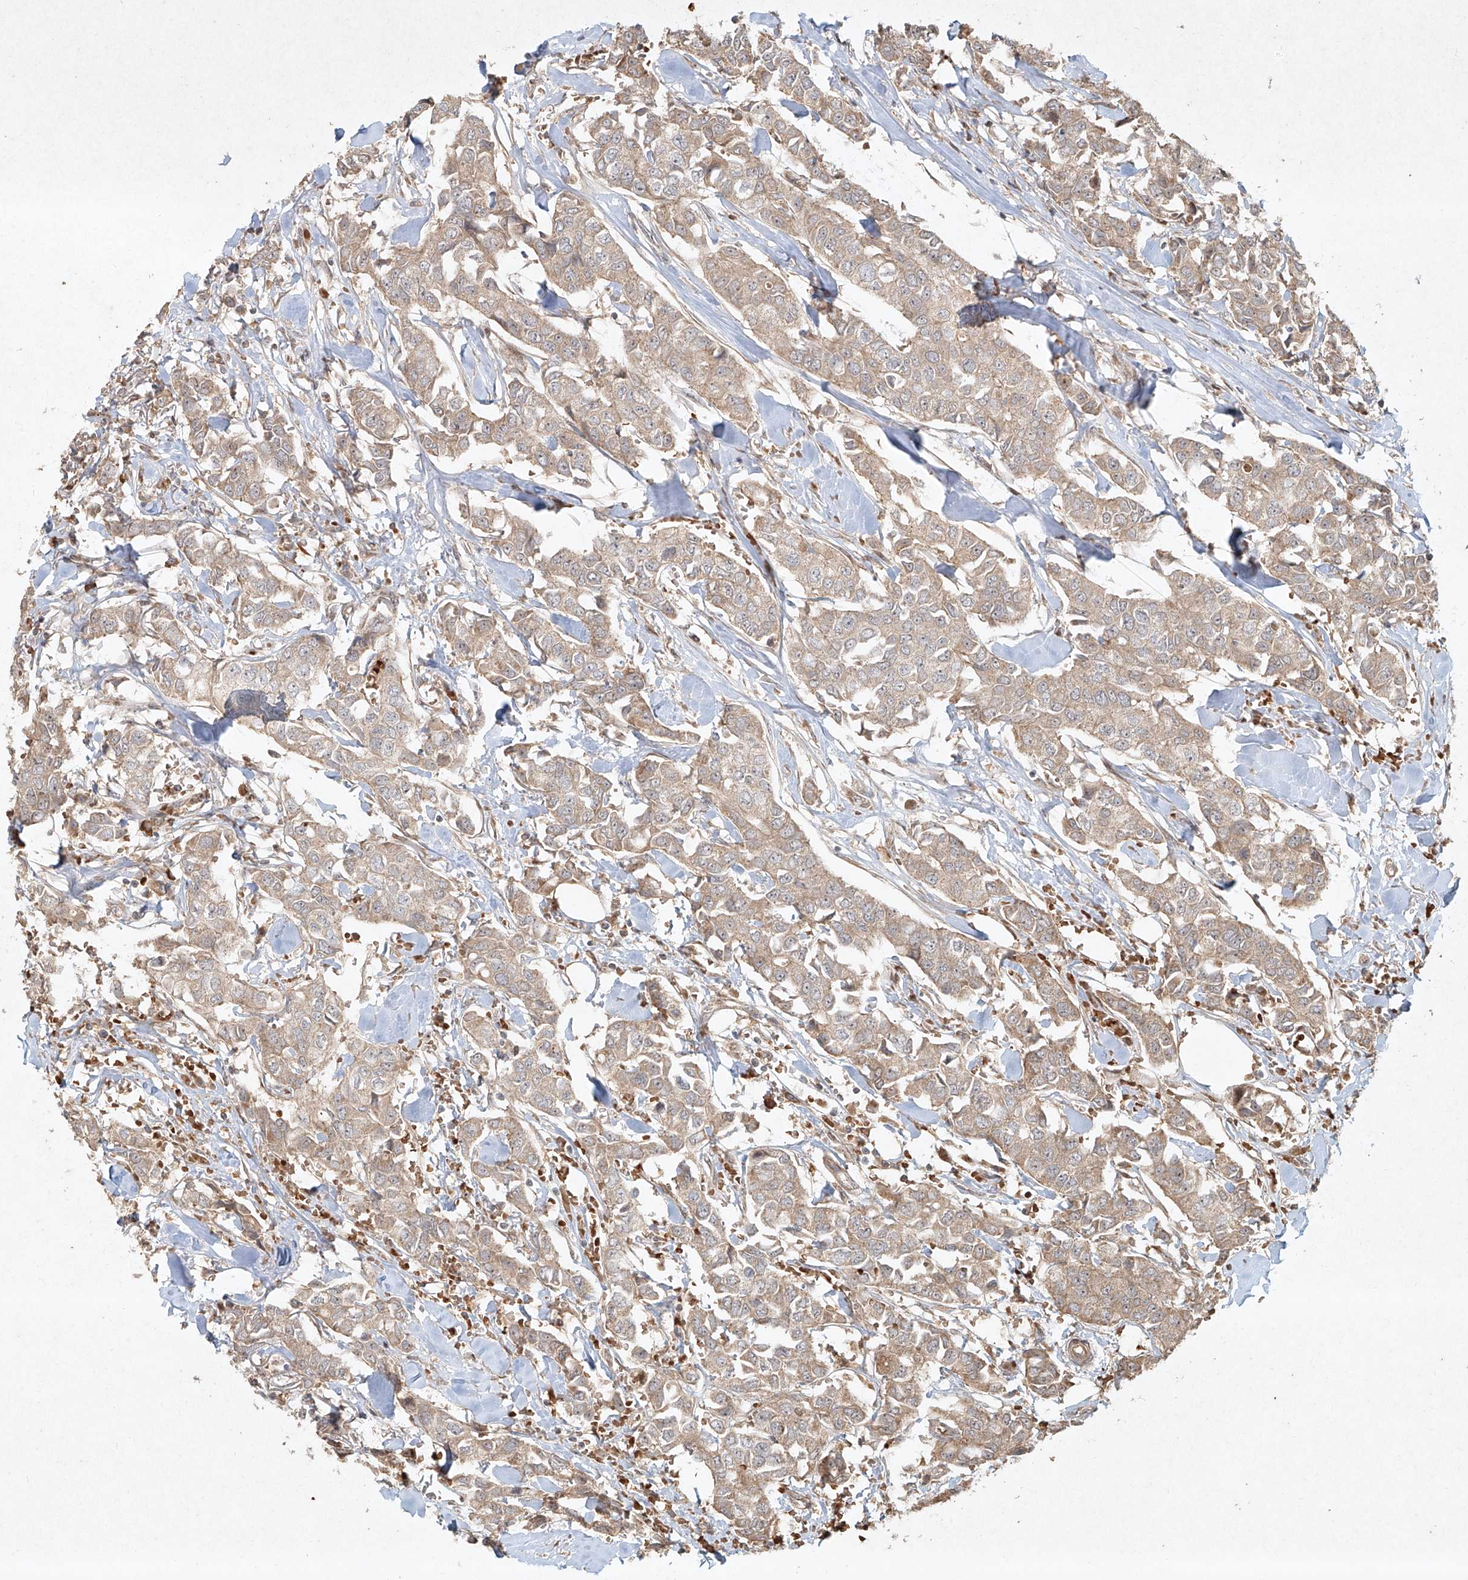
{"staining": {"intensity": "weak", "quantity": ">75%", "location": "cytoplasmic/membranous"}, "tissue": "breast cancer", "cell_type": "Tumor cells", "image_type": "cancer", "snomed": [{"axis": "morphology", "description": "Duct carcinoma"}, {"axis": "topography", "description": "Breast"}], "caption": "Breast cancer stained with a brown dye shows weak cytoplasmic/membranous positive expression in about >75% of tumor cells.", "gene": "CYYR1", "patient": {"sex": "female", "age": 80}}